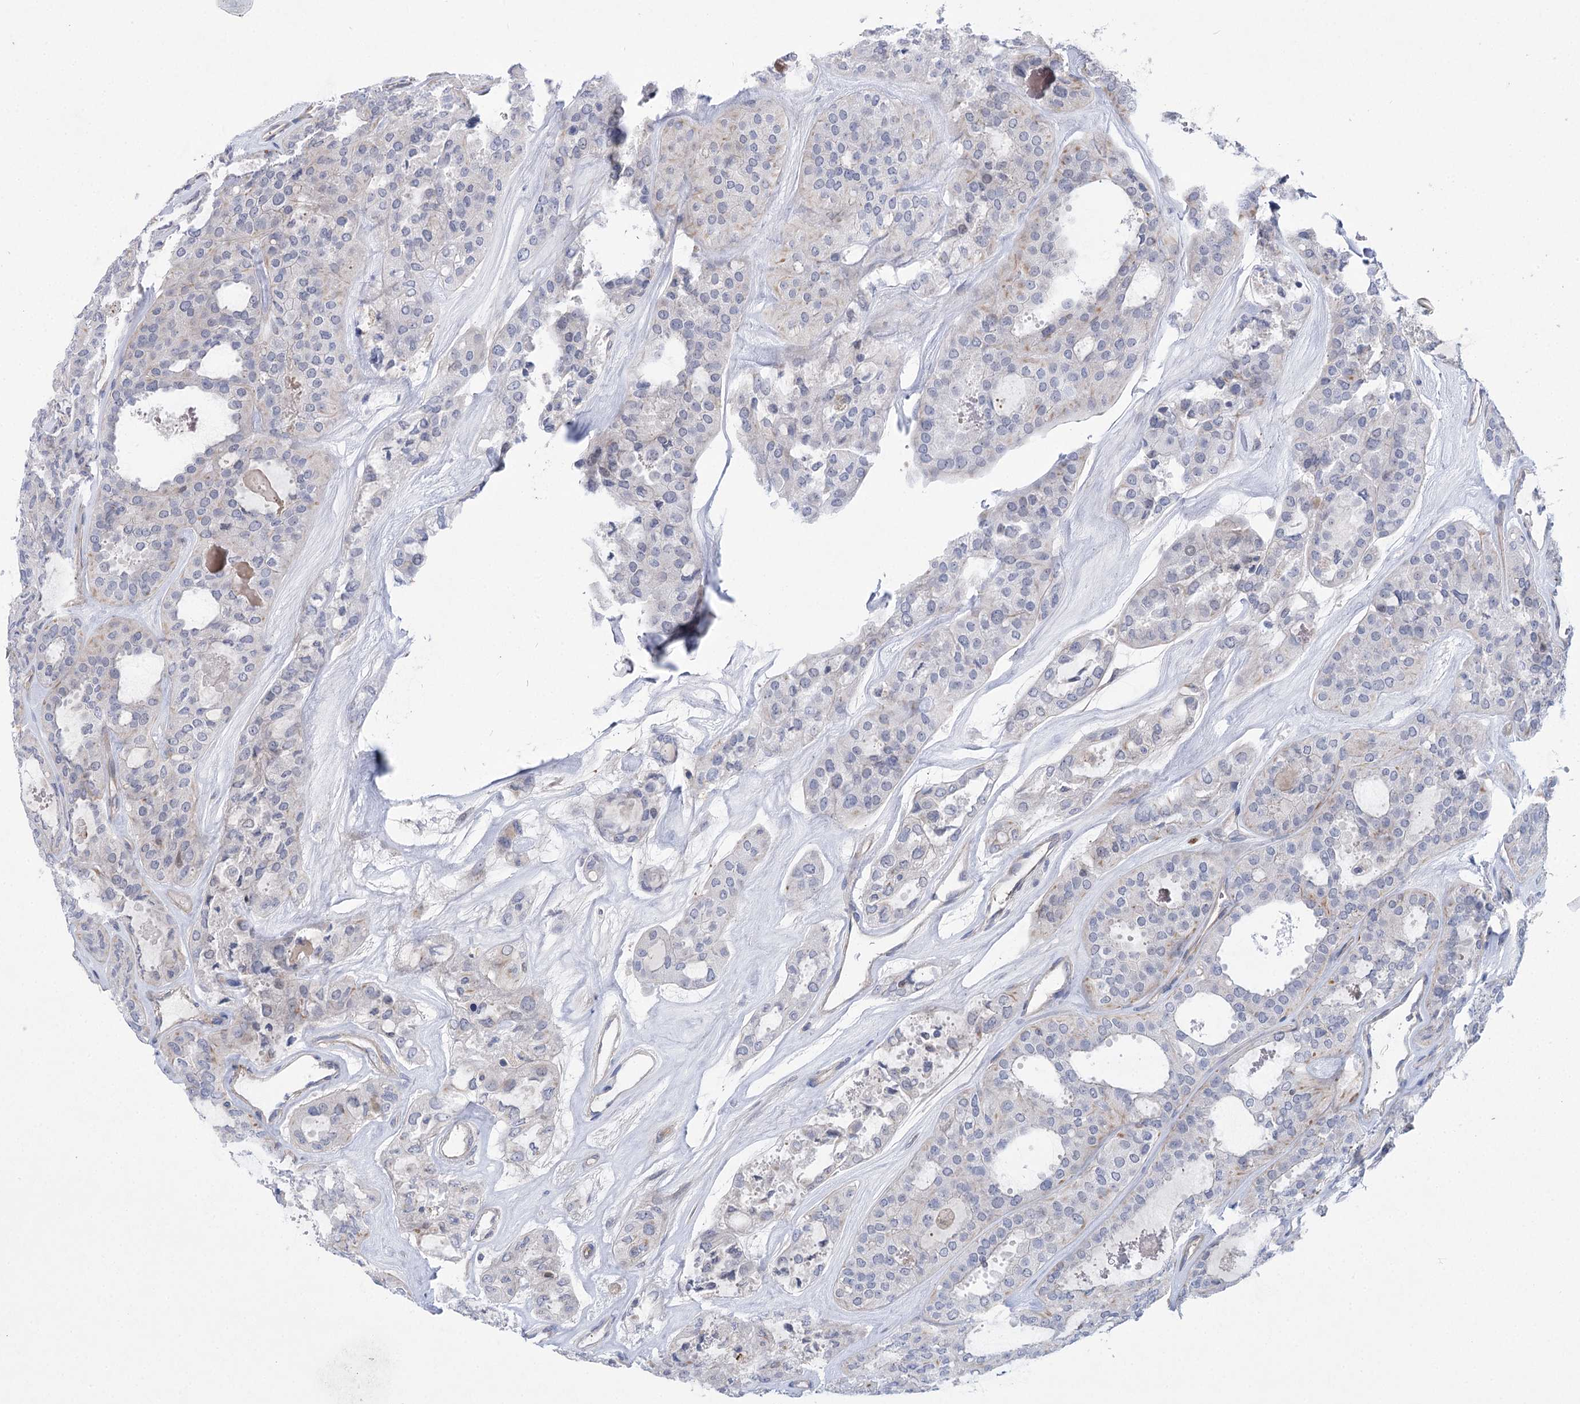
{"staining": {"intensity": "negative", "quantity": "none", "location": "none"}, "tissue": "thyroid cancer", "cell_type": "Tumor cells", "image_type": "cancer", "snomed": [{"axis": "morphology", "description": "Follicular adenoma carcinoma, NOS"}, {"axis": "topography", "description": "Thyroid gland"}], "caption": "A histopathology image of human follicular adenoma carcinoma (thyroid) is negative for staining in tumor cells.", "gene": "THAP6", "patient": {"sex": "male", "age": 75}}